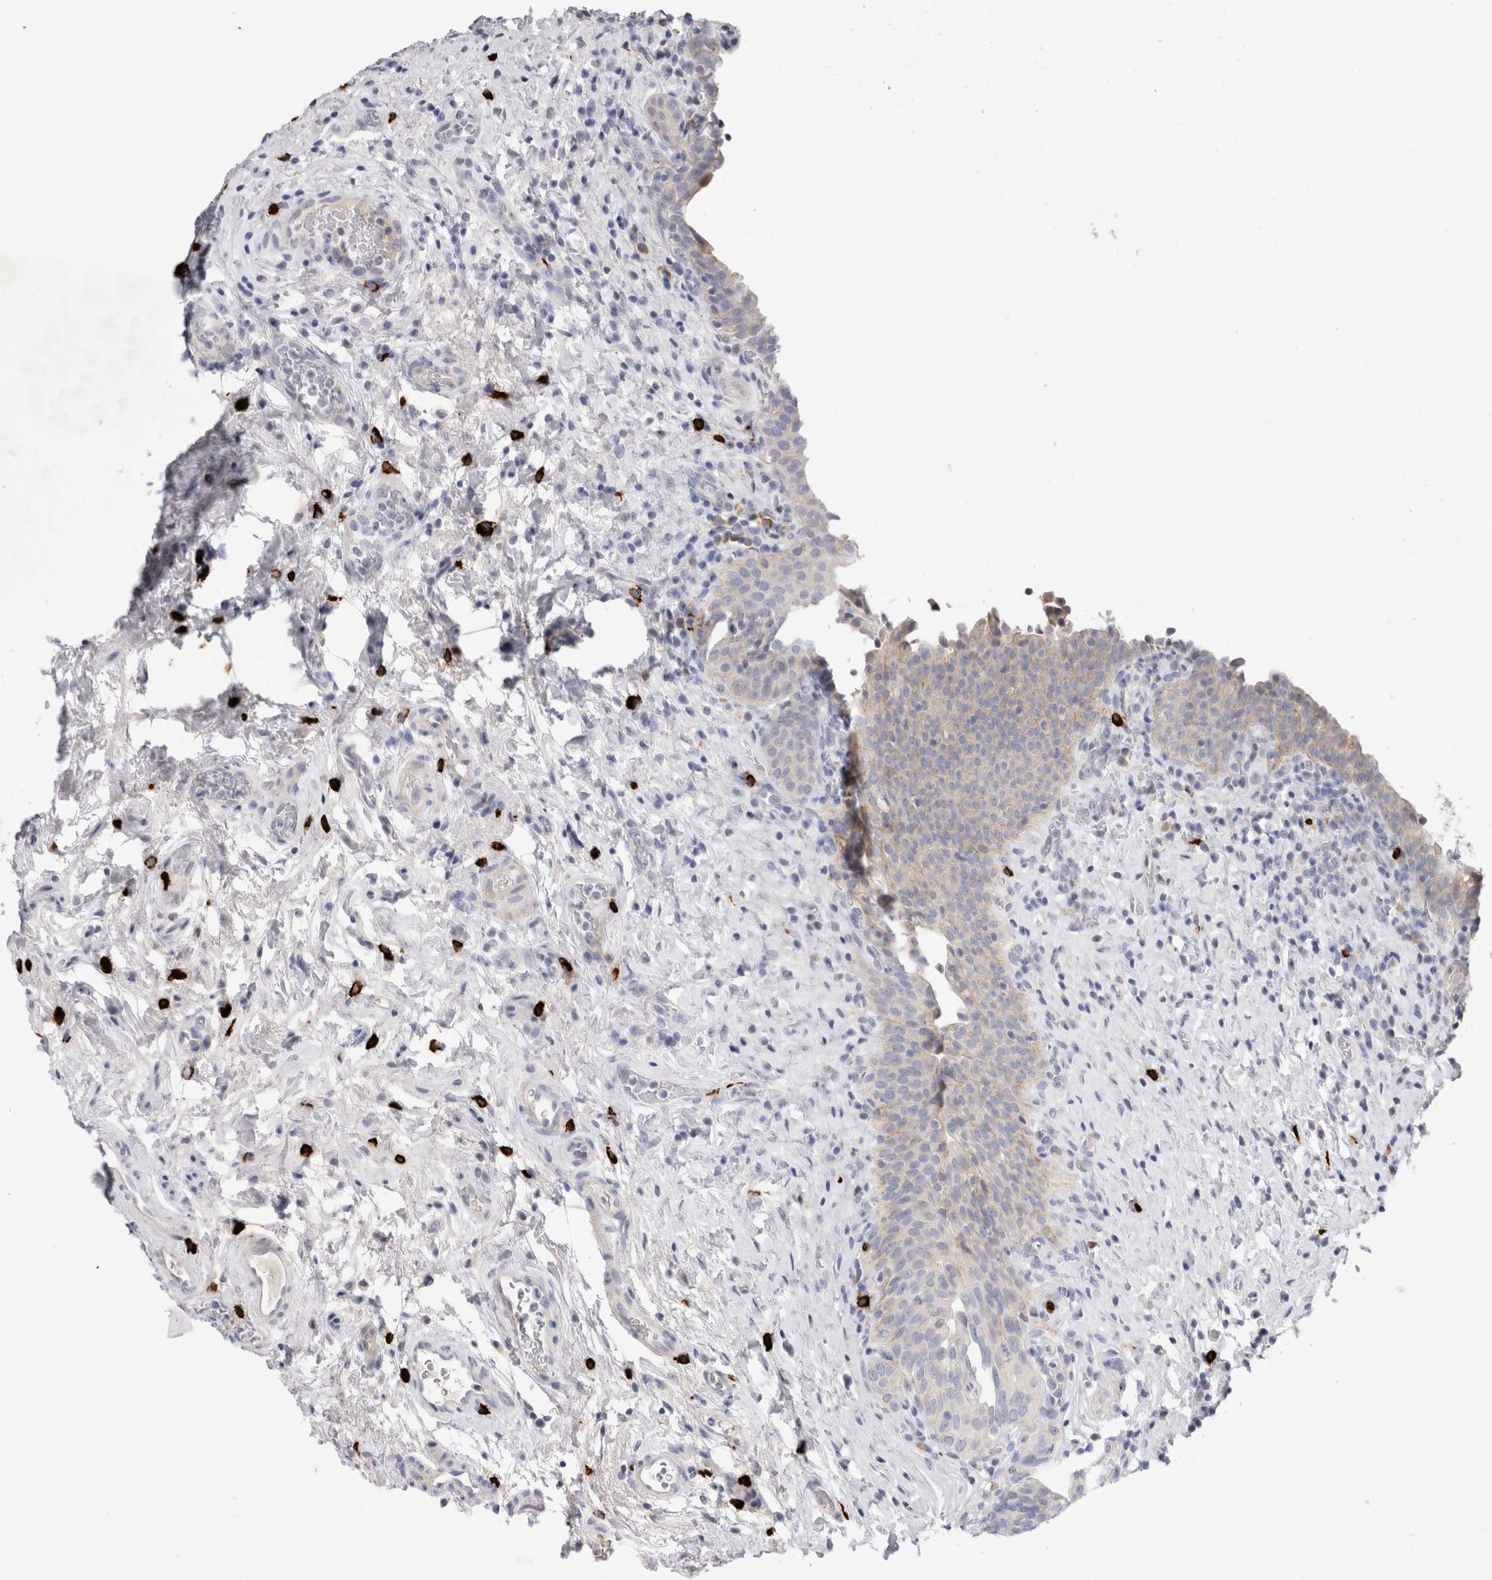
{"staining": {"intensity": "negative", "quantity": "none", "location": "none"}, "tissue": "urinary bladder", "cell_type": "Urothelial cells", "image_type": "normal", "snomed": [{"axis": "morphology", "description": "Normal tissue, NOS"}, {"axis": "topography", "description": "Urinary bladder"}], "caption": "Benign urinary bladder was stained to show a protein in brown. There is no significant expression in urothelial cells. (DAB immunohistochemistry, high magnification).", "gene": "SPINK2", "patient": {"sex": "male", "age": 83}}